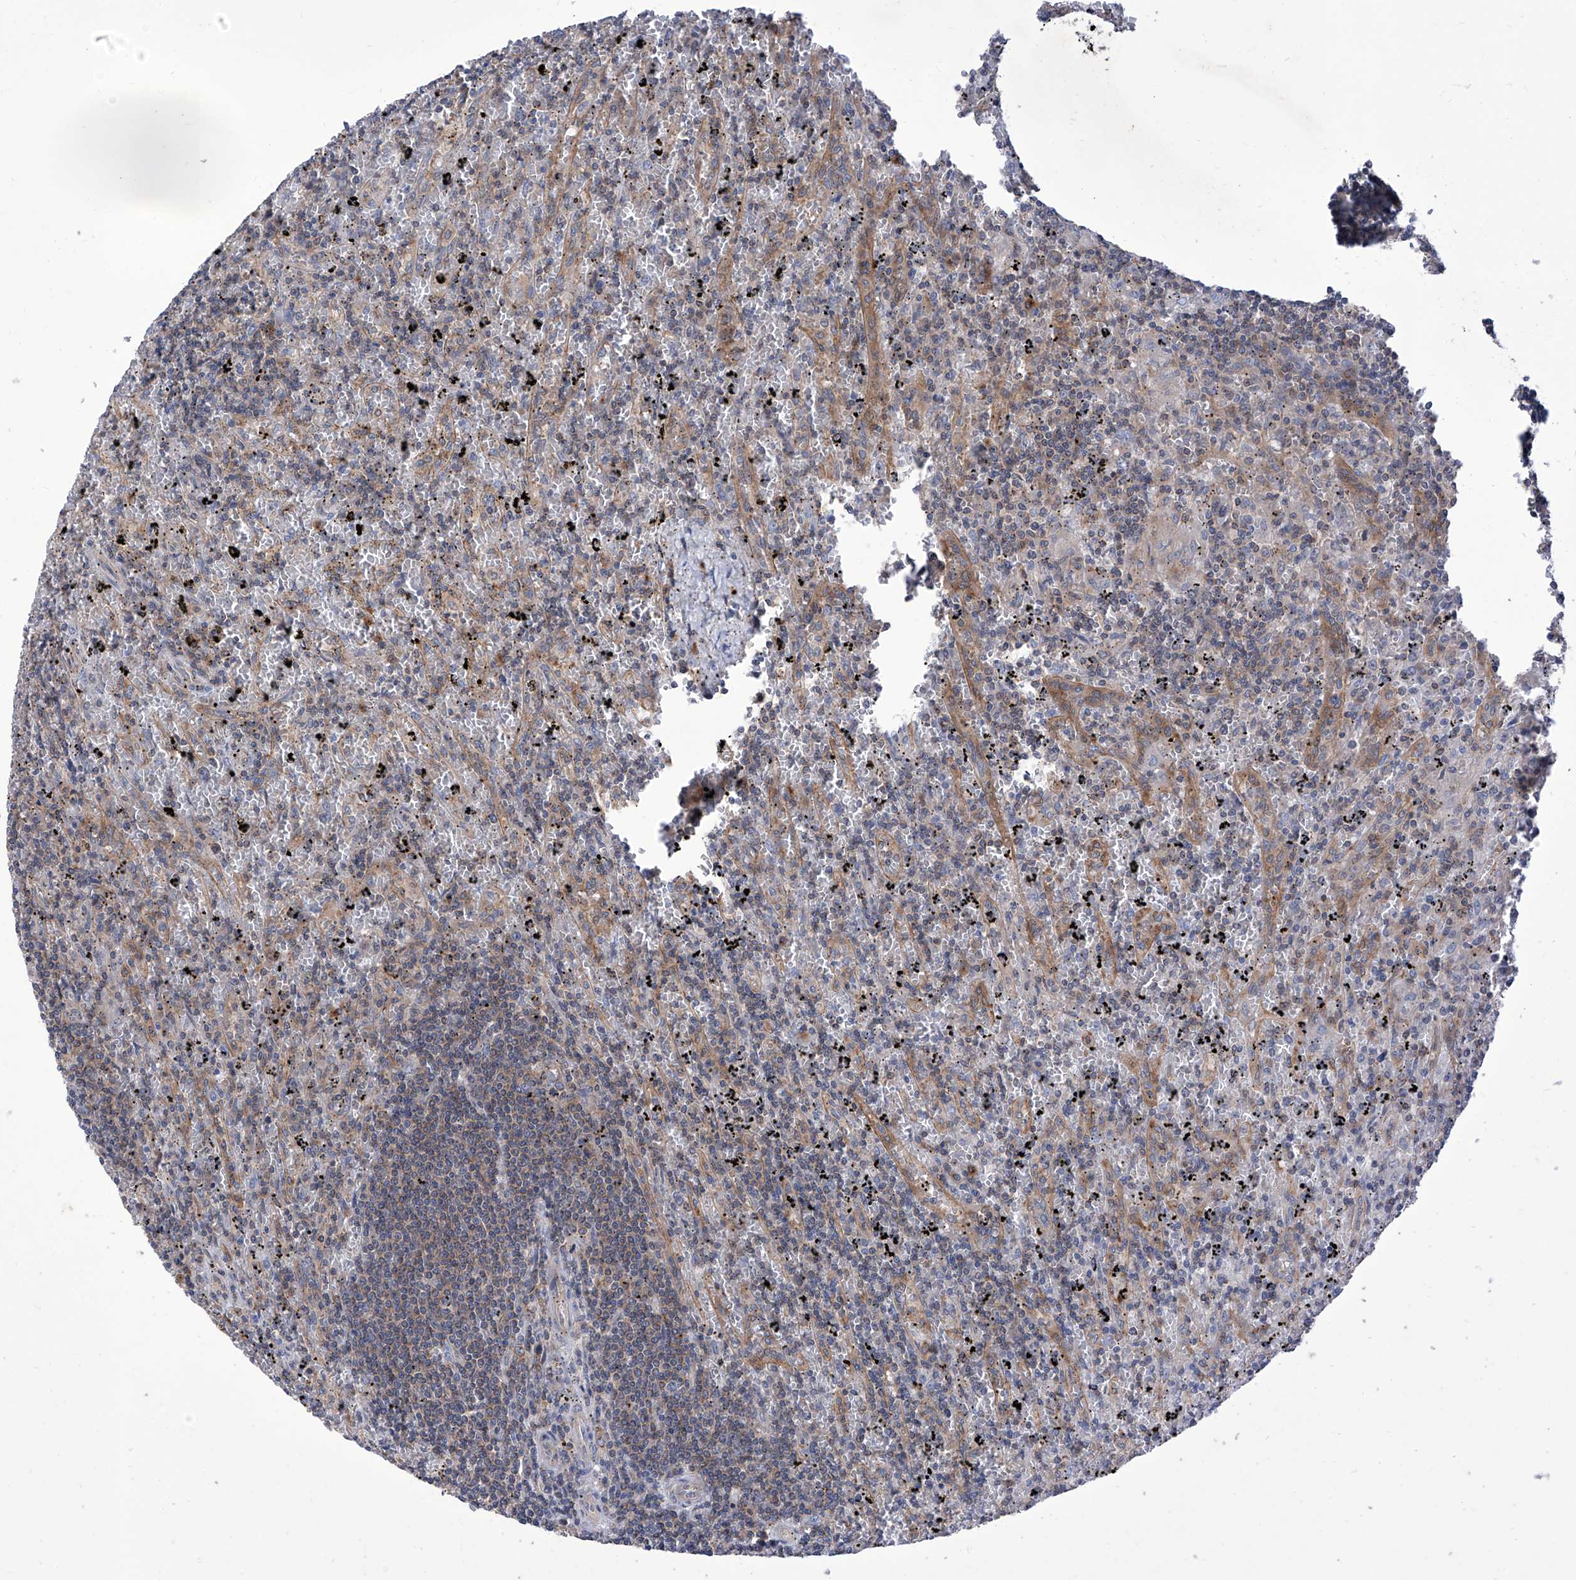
{"staining": {"intensity": "weak", "quantity": "<25%", "location": "cytoplasmic/membranous"}, "tissue": "lymphoma", "cell_type": "Tumor cells", "image_type": "cancer", "snomed": [{"axis": "morphology", "description": "Malignant lymphoma, non-Hodgkin's type, Low grade"}, {"axis": "topography", "description": "Spleen"}], "caption": "IHC photomicrograph of neoplastic tissue: malignant lymphoma, non-Hodgkin's type (low-grade) stained with DAB exhibits no significant protein expression in tumor cells. The staining is performed using DAB brown chromogen with nuclei counter-stained in using hematoxylin.", "gene": "TJAP1", "patient": {"sex": "male", "age": 76}}